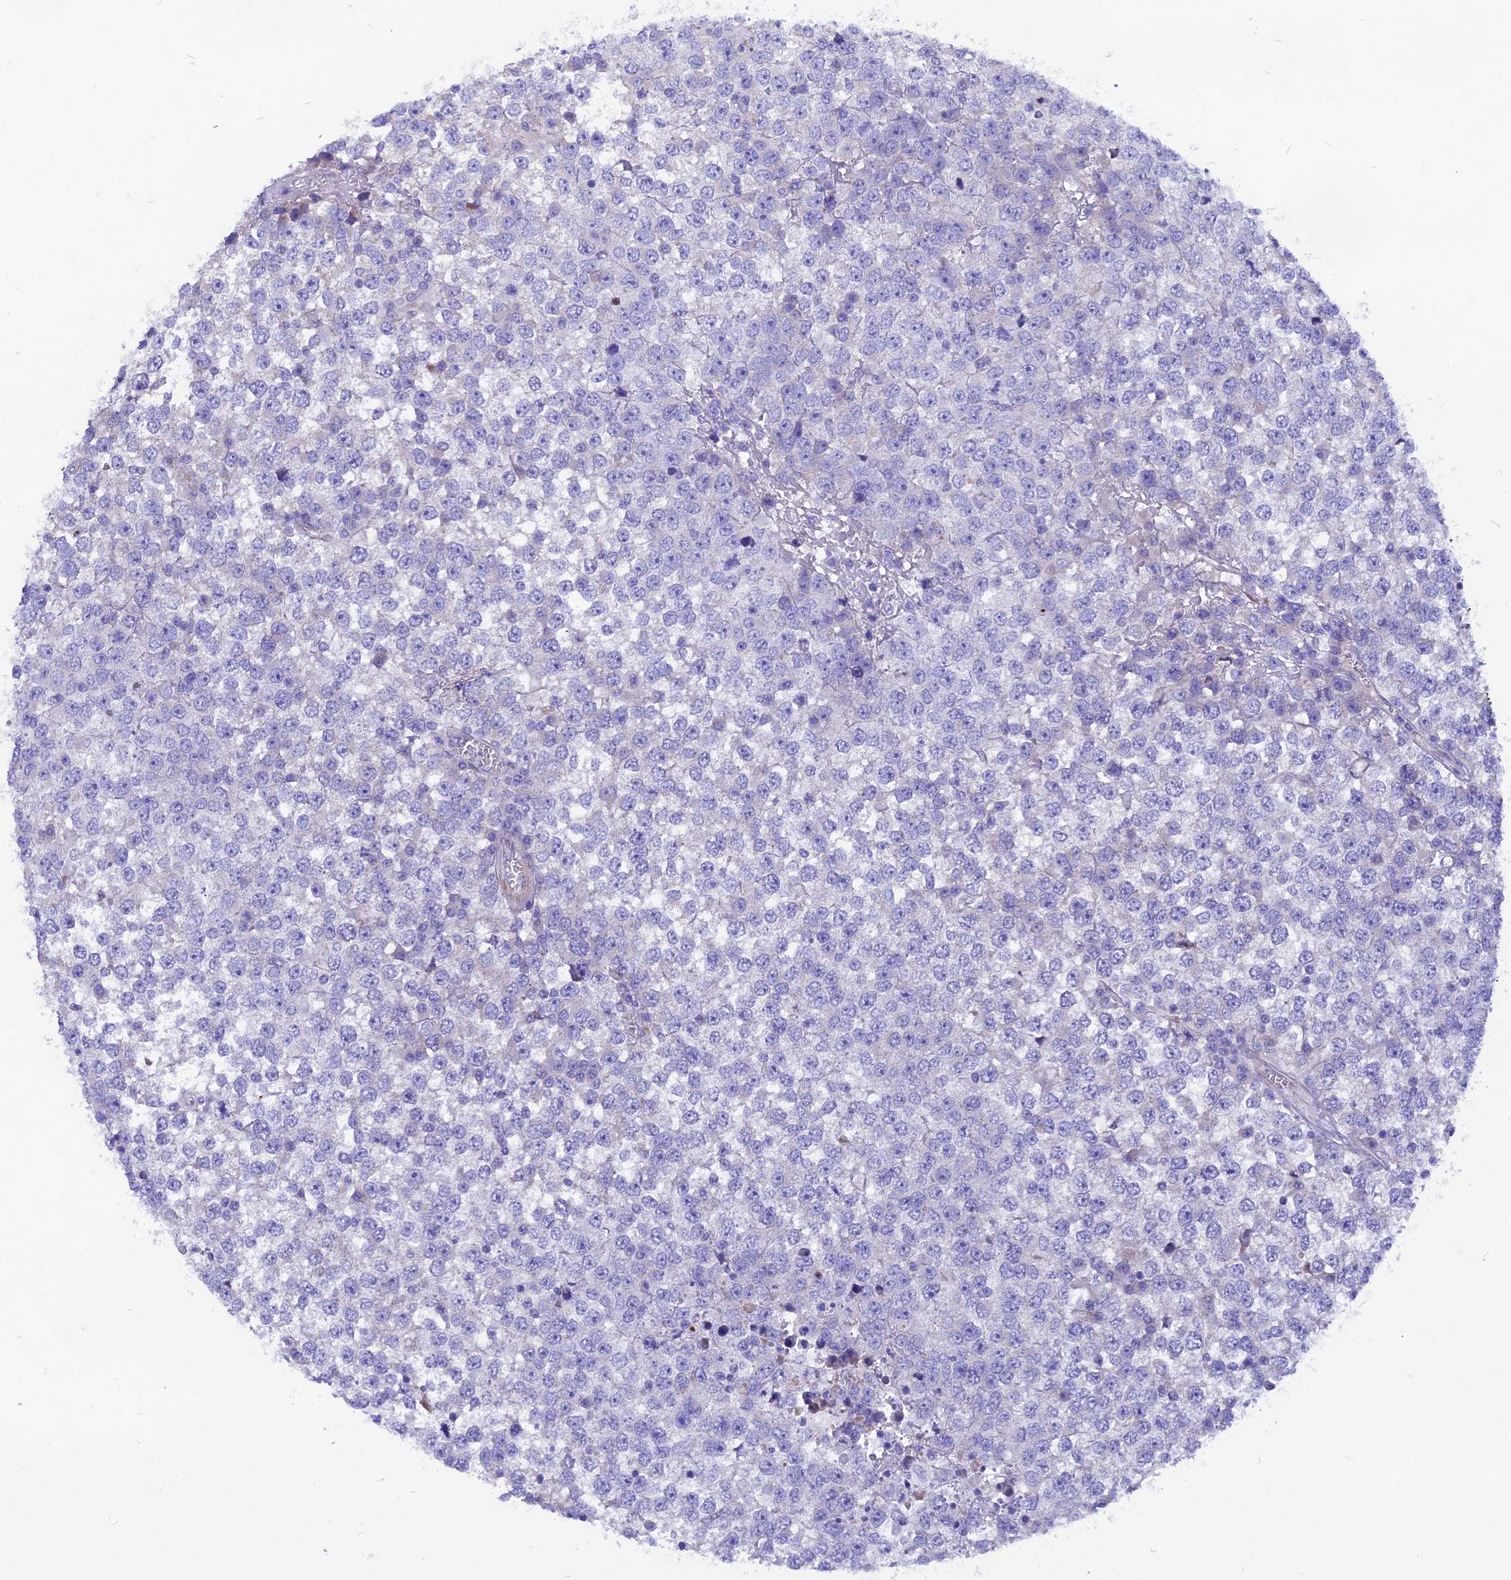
{"staining": {"intensity": "negative", "quantity": "none", "location": "none"}, "tissue": "testis cancer", "cell_type": "Tumor cells", "image_type": "cancer", "snomed": [{"axis": "morphology", "description": "Seminoma, NOS"}, {"axis": "topography", "description": "Testis"}], "caption": "Protein analysis of seminoma (testis) exhibits no significant expression in tumor cells. Brightfield microscopy of IHC stained with DAB (brown) and hematoxylin (blue), captured at high magnification.", "gene": "TMEM138", "patient": {"sex": "male", "age": 65}}